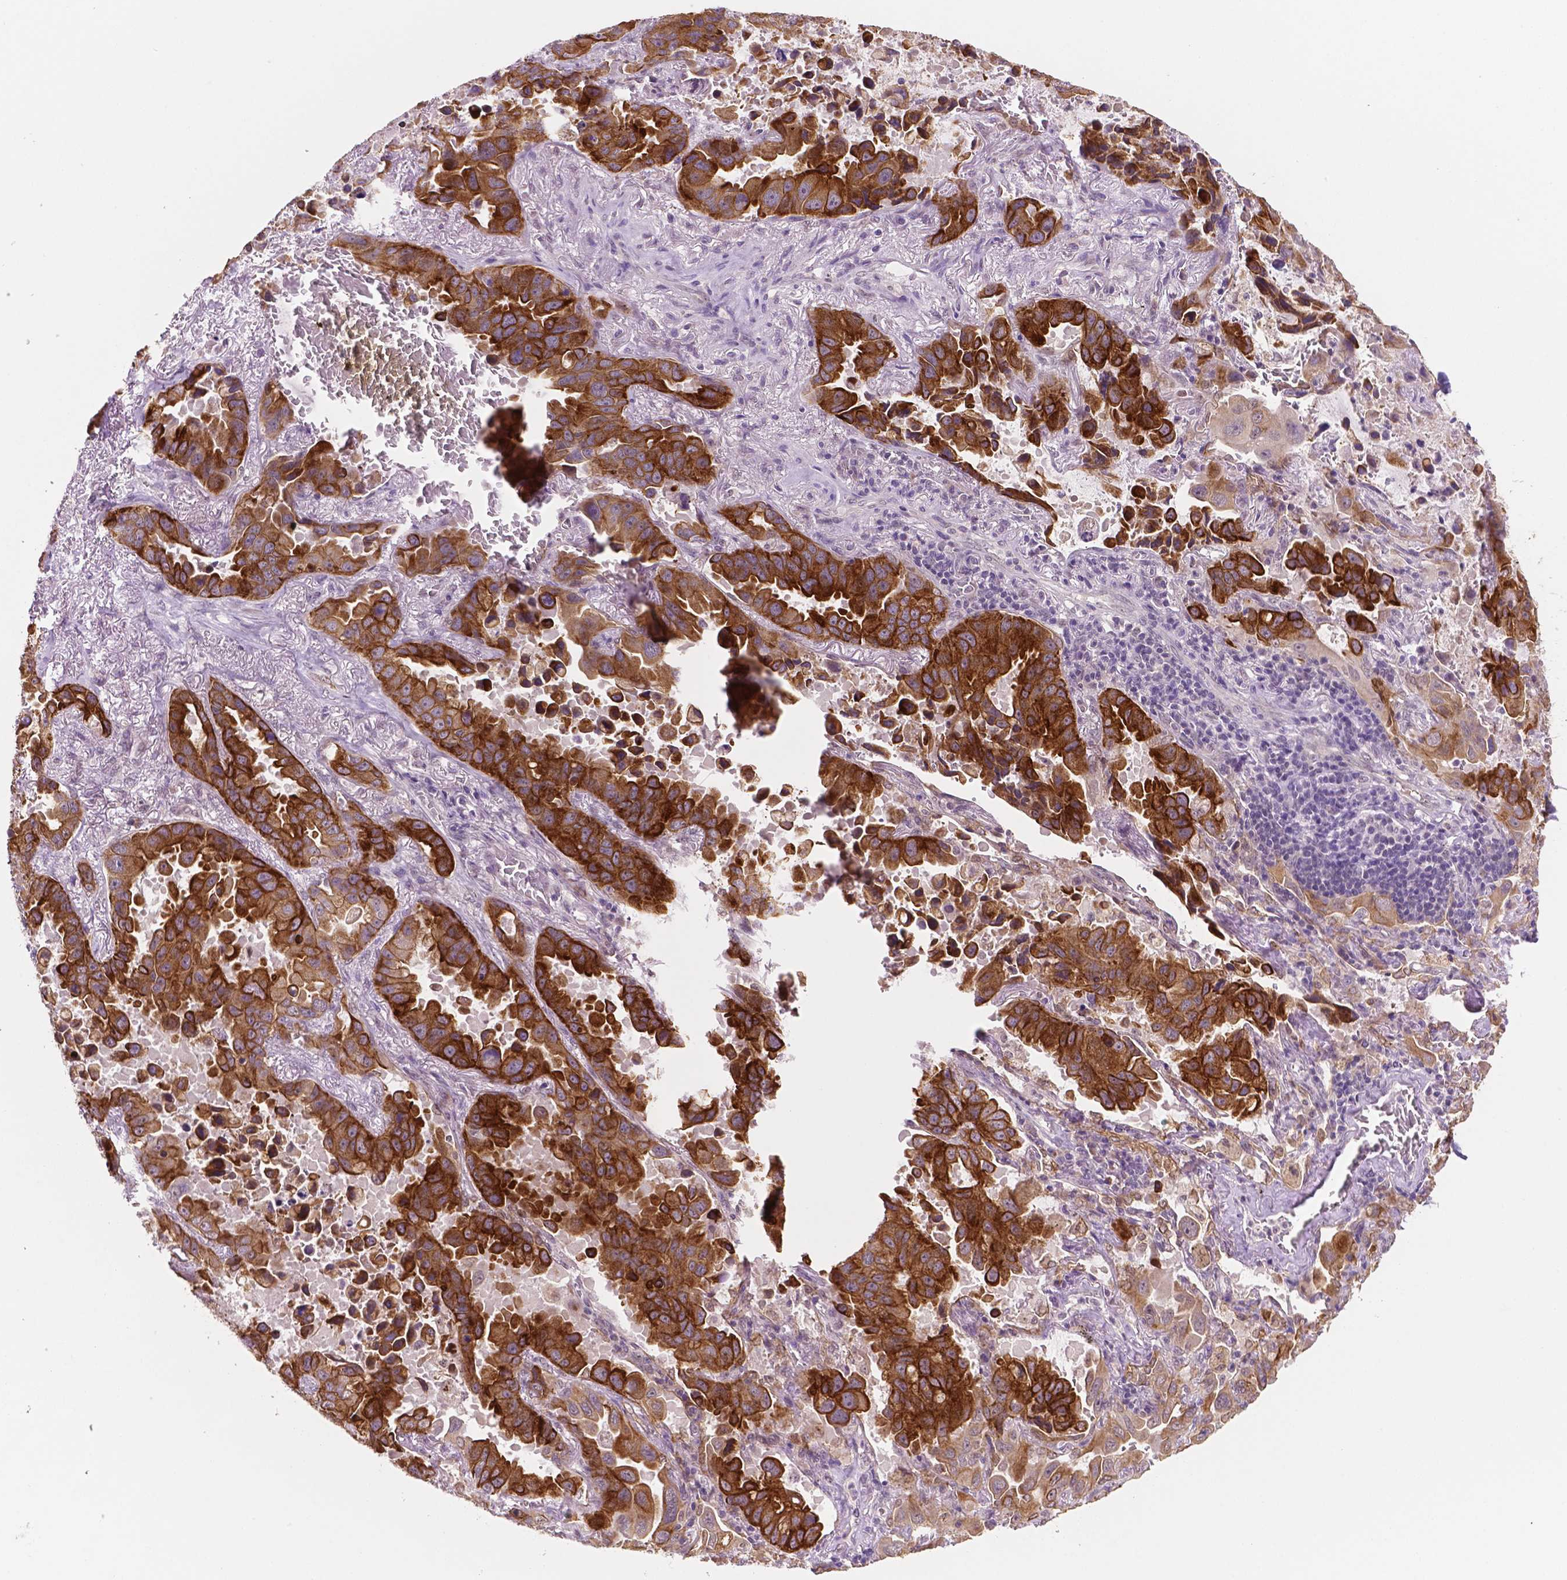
{"staining": {"intensity": "strong", "quantity": ">75%", "location": "cytoplasmic/membranous"}, "tissue": "lung cancer", "cell_type": "Tumor cells", "image_type": "cancer", "snomed": [{"axis": "morphology", "description": "Adenocarcinoma, NOS"}, {"axis": "topography", "description": "Lung"}], "caption": "IHC (DAB) staining of human lung cancer (adenocarcinoma) exhibits strong cytoplasmic/membranous protein positivity in about >75% of tumor cells.", "gene": "SHLD3", "patient": {"sex": "male", "age": 64}}